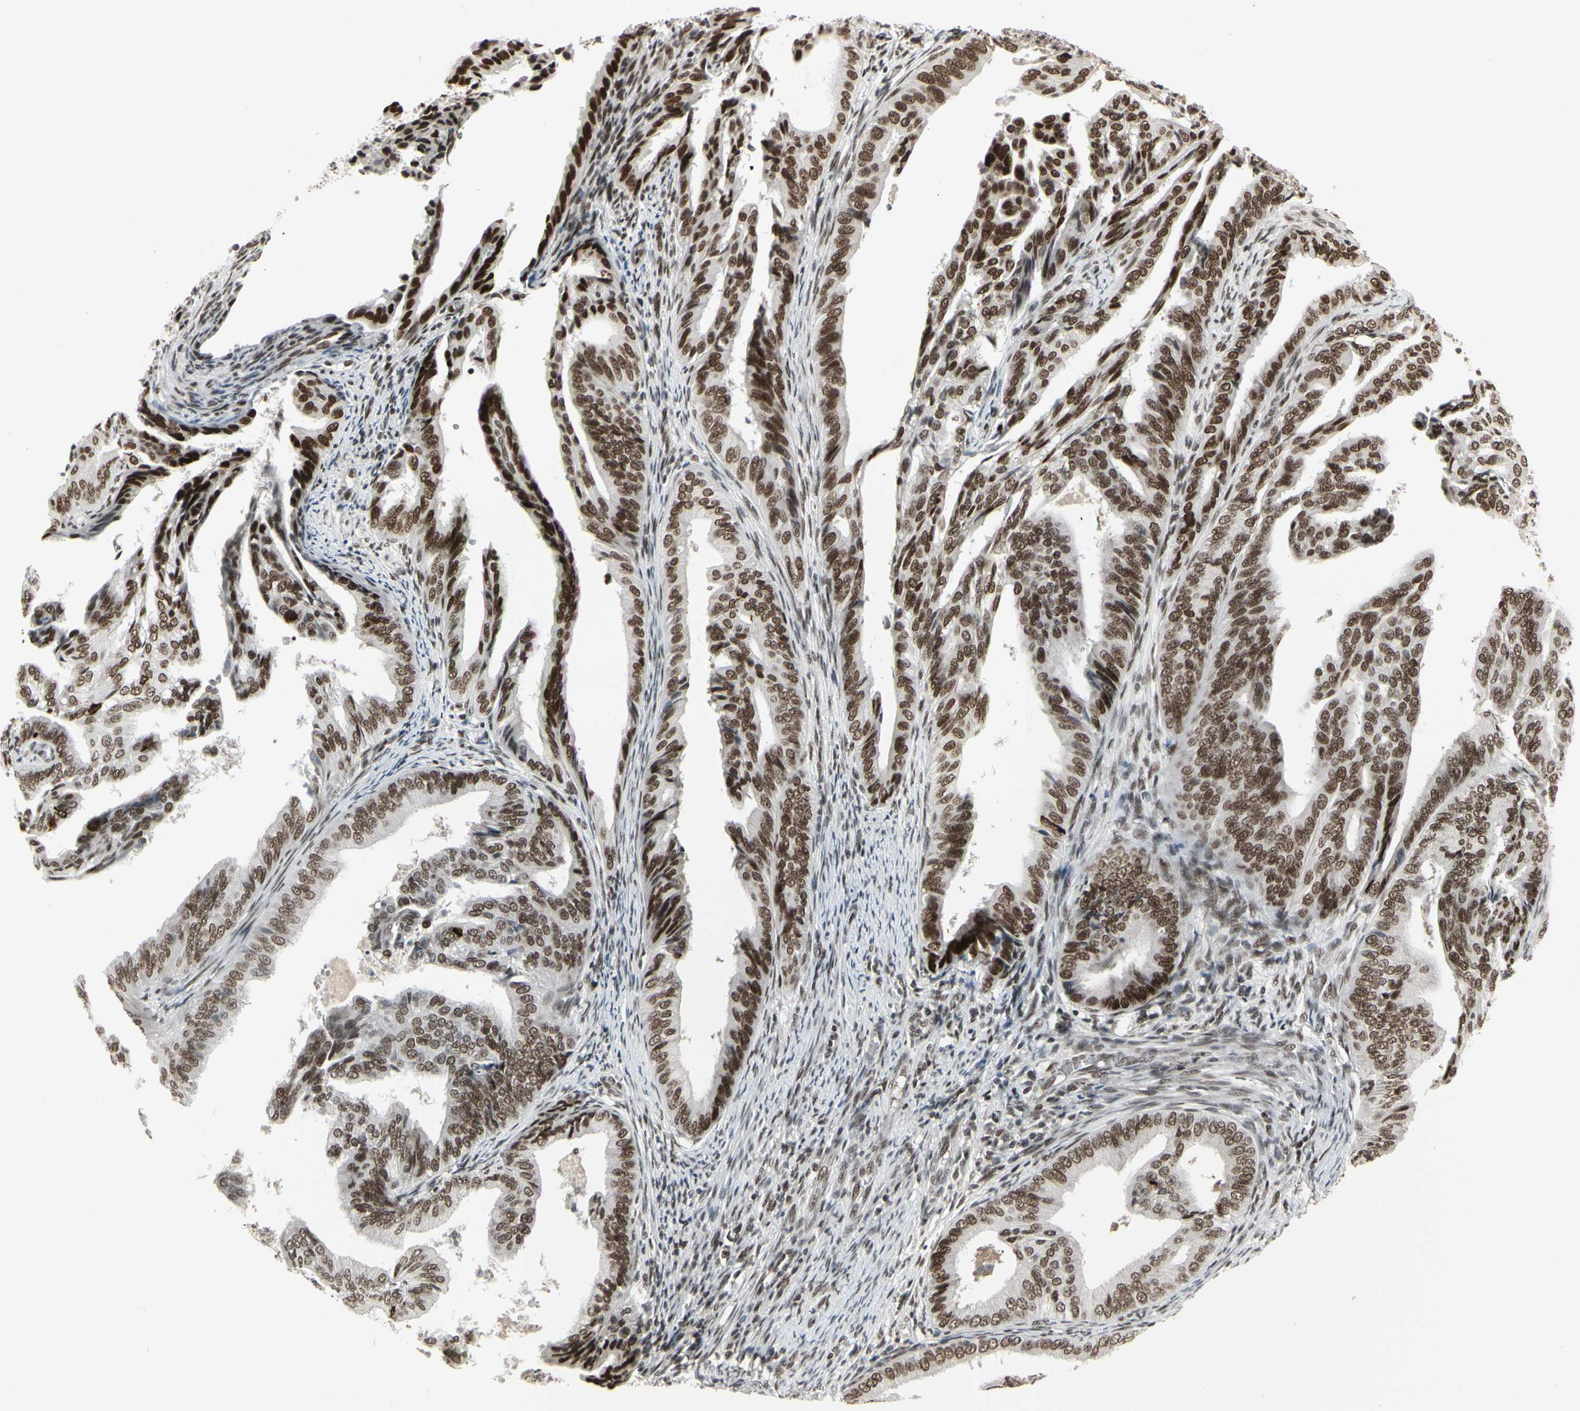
{"staining": {"intensity": "strong", "quantity": ">75%", "location": "nuclear"}, "tissue": "endometrial cancer", "cell_type": "Tumor cells", "image_type": "cancer", "snomed": [{"axis": "morphology", "description": "Adenocarcinoma, NOS"}, {"axis": "topography", "description": "Endometrium"}], "caption": "This image displays IHC staining of human endometrial adenocarcinoma, with high strong nuclear positivity in about >75% of tumor cells.", "gene": "HMG20A", "patient": {"sex": "female", "age": 58}}